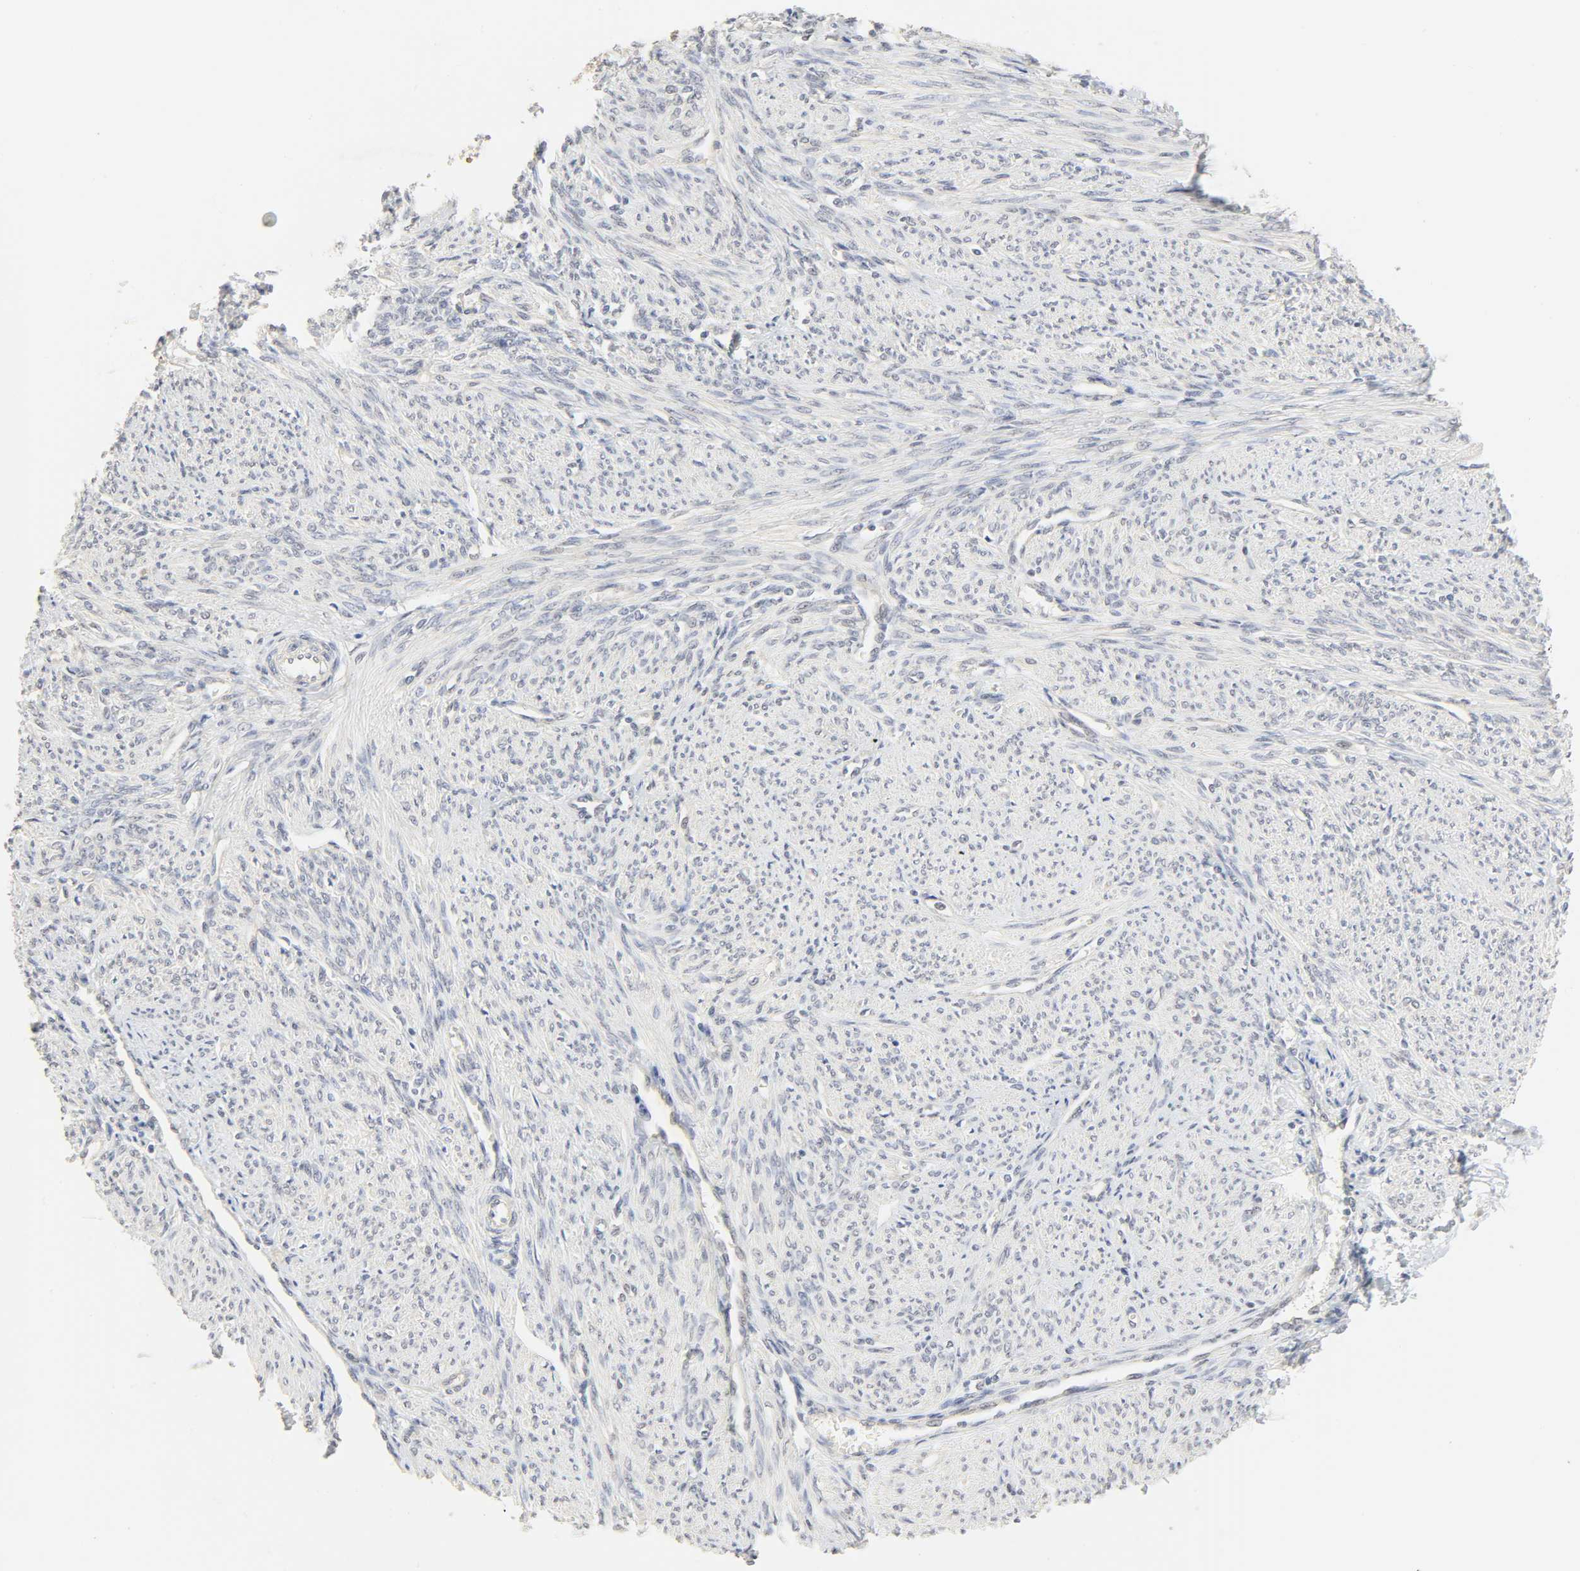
{"staining": {"intensity": "negative", "quantity": "none", "location": "none"}, "tissue": "smooth muscle", "cell_type": "Smooth muscle cells", "image_type": "normal", "snomed": [{"axis": "morphology", "description": "Normal tissue, NOS"}, {"axis": "topography", "description": "Smooth muscle"}], "caption": "DAB (3,3'-diaminobenzidine) immunohistochemical staining of normal smooth muscle demonstrates no significant expression in smooth muscle cells. (Immunohistochemistry (ihc), brightfield microscopy, high magnification).", "gene": "ACSS2", "patient": {"sex": "female", "age": 65}}